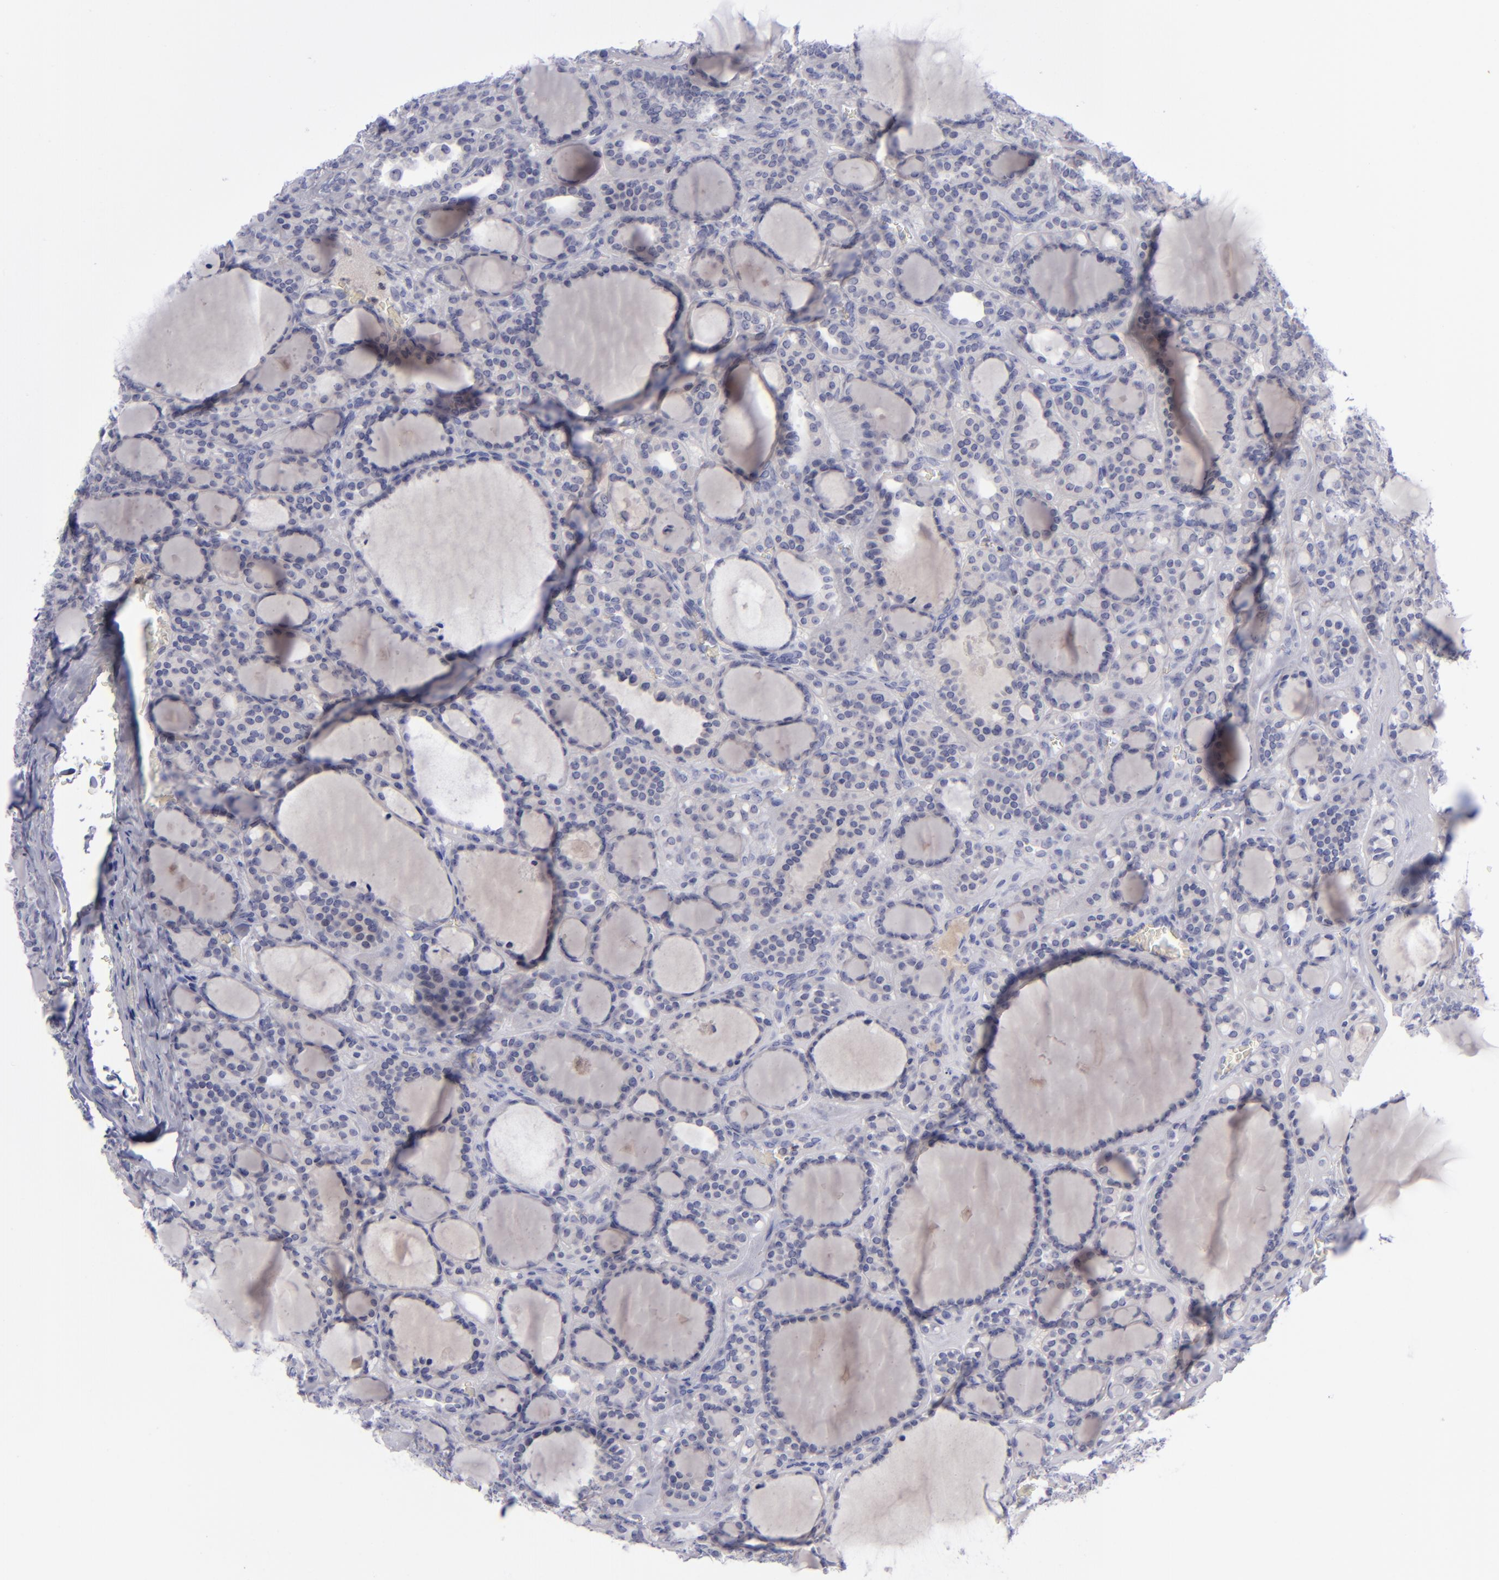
{"staining": {"intensity": "negative", "quantity": "none", "location": "none"}, "tissue": "thyroid cancer", "cell_type": "Tumor cells", "image_type": "cancer", "snomed": [{"axis": "morphology", "description": "Follicular adenoma carcinoma, NOS"}, {"axis": "topography", "description": "Thyroid gland"}], "caption": "Tumor cells are negative for protein expression in human thyroid follicular adenoma carcinoma.", "gene": "AURKA", "patient": {"sex": "female", "age": 71}}